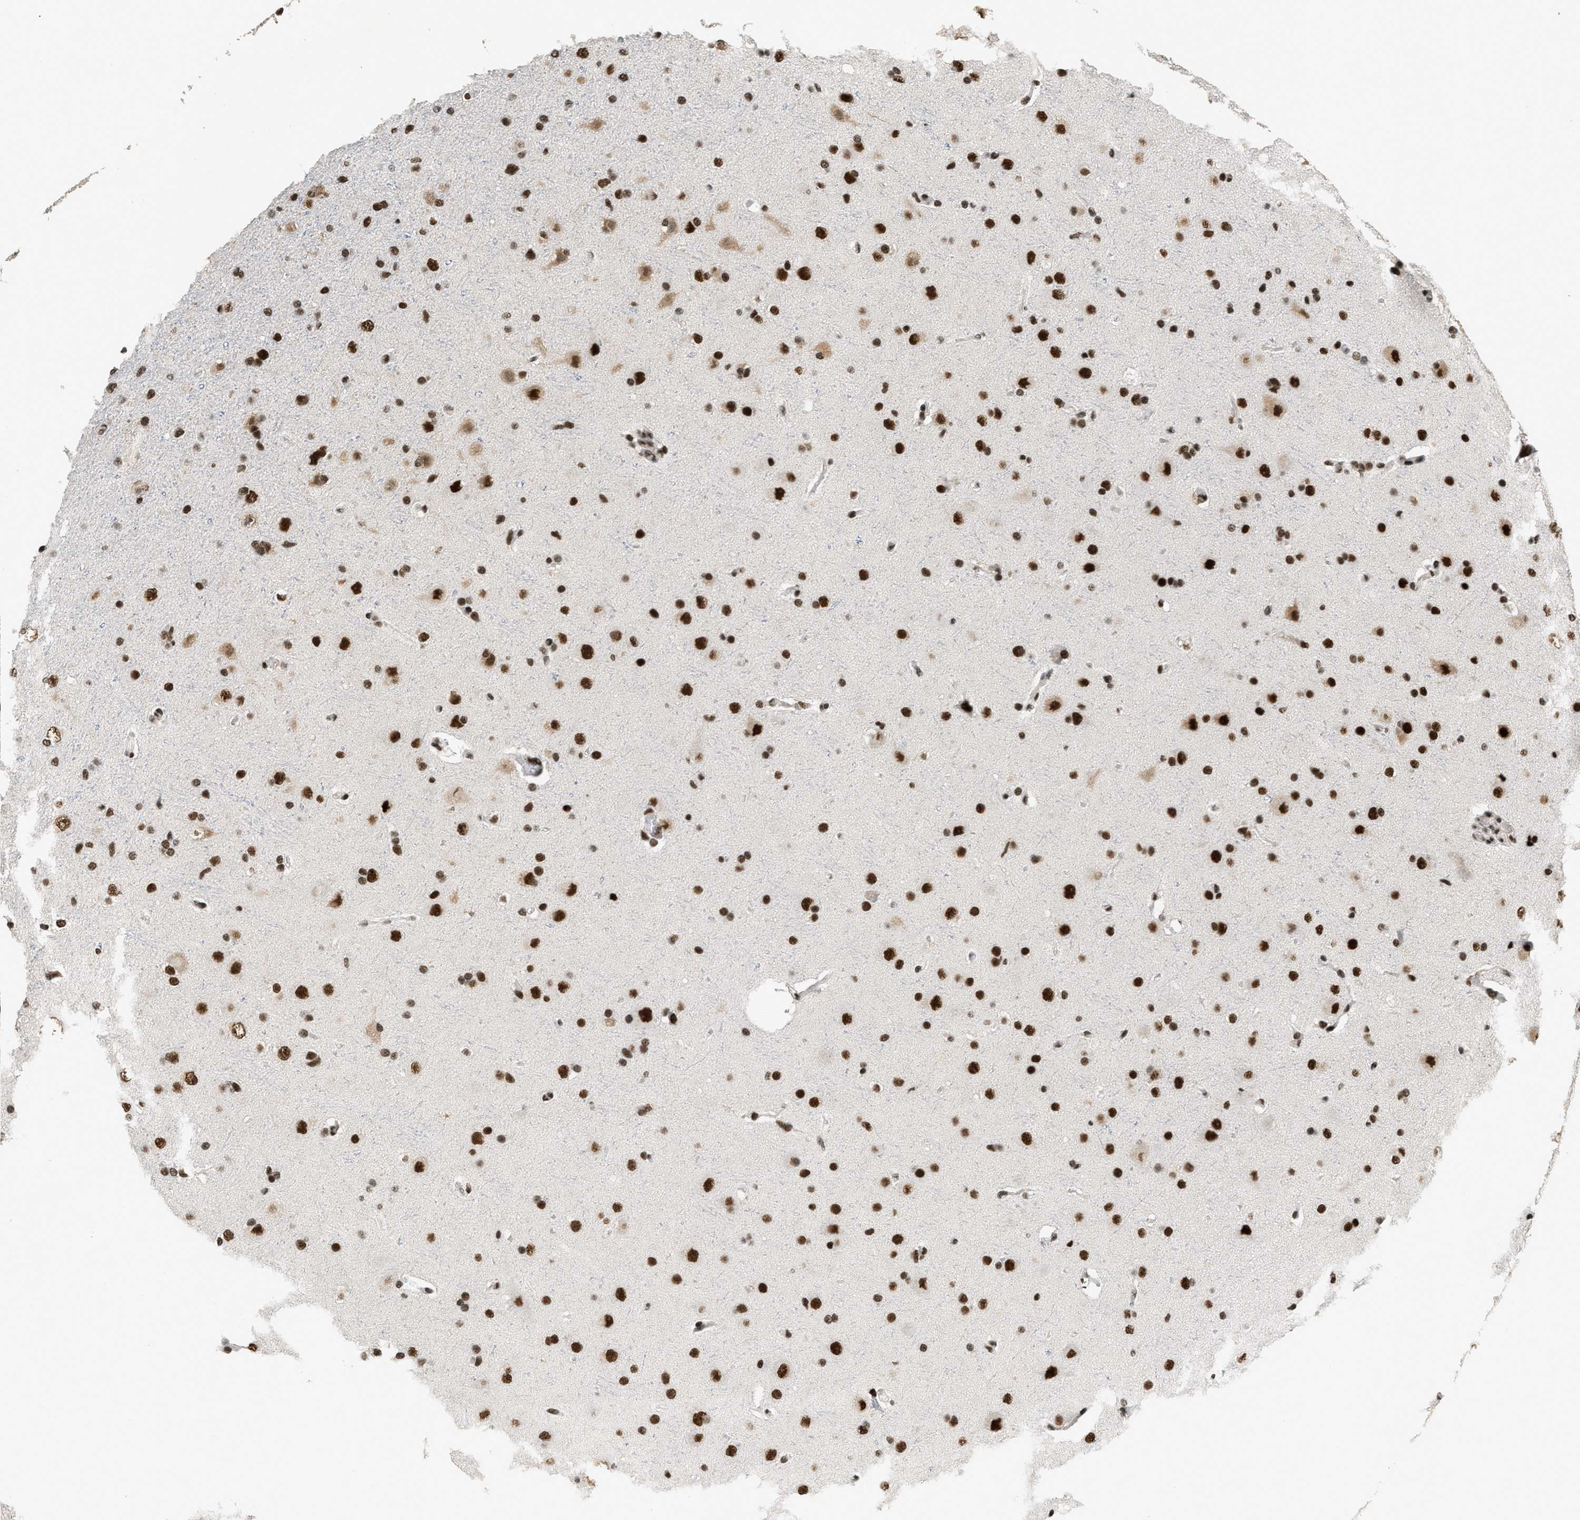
{"staining": {"intensity": "strong", "quantity": ">75%", "location": "nuclear"}, "tissue": "glioma", "cell_type": "Tumor cells", "image_type": "cancer", "snomed": [{"axis": "morphology", "description": "Glioma, malignant, High grade"}, {"axis": "topography", "description": "Brain"}], "caption": "Glioma tissue displays strong nuclear positivity in about >75% of tumor cells, visualized by immunohistochemistry. (DAB (3,3'-diaminobenzidine) IHC, brown staining for protein, blue staining for nuclei).", "gene": "SMARCB1", "patient": {"sex": "female", "age": 58}}